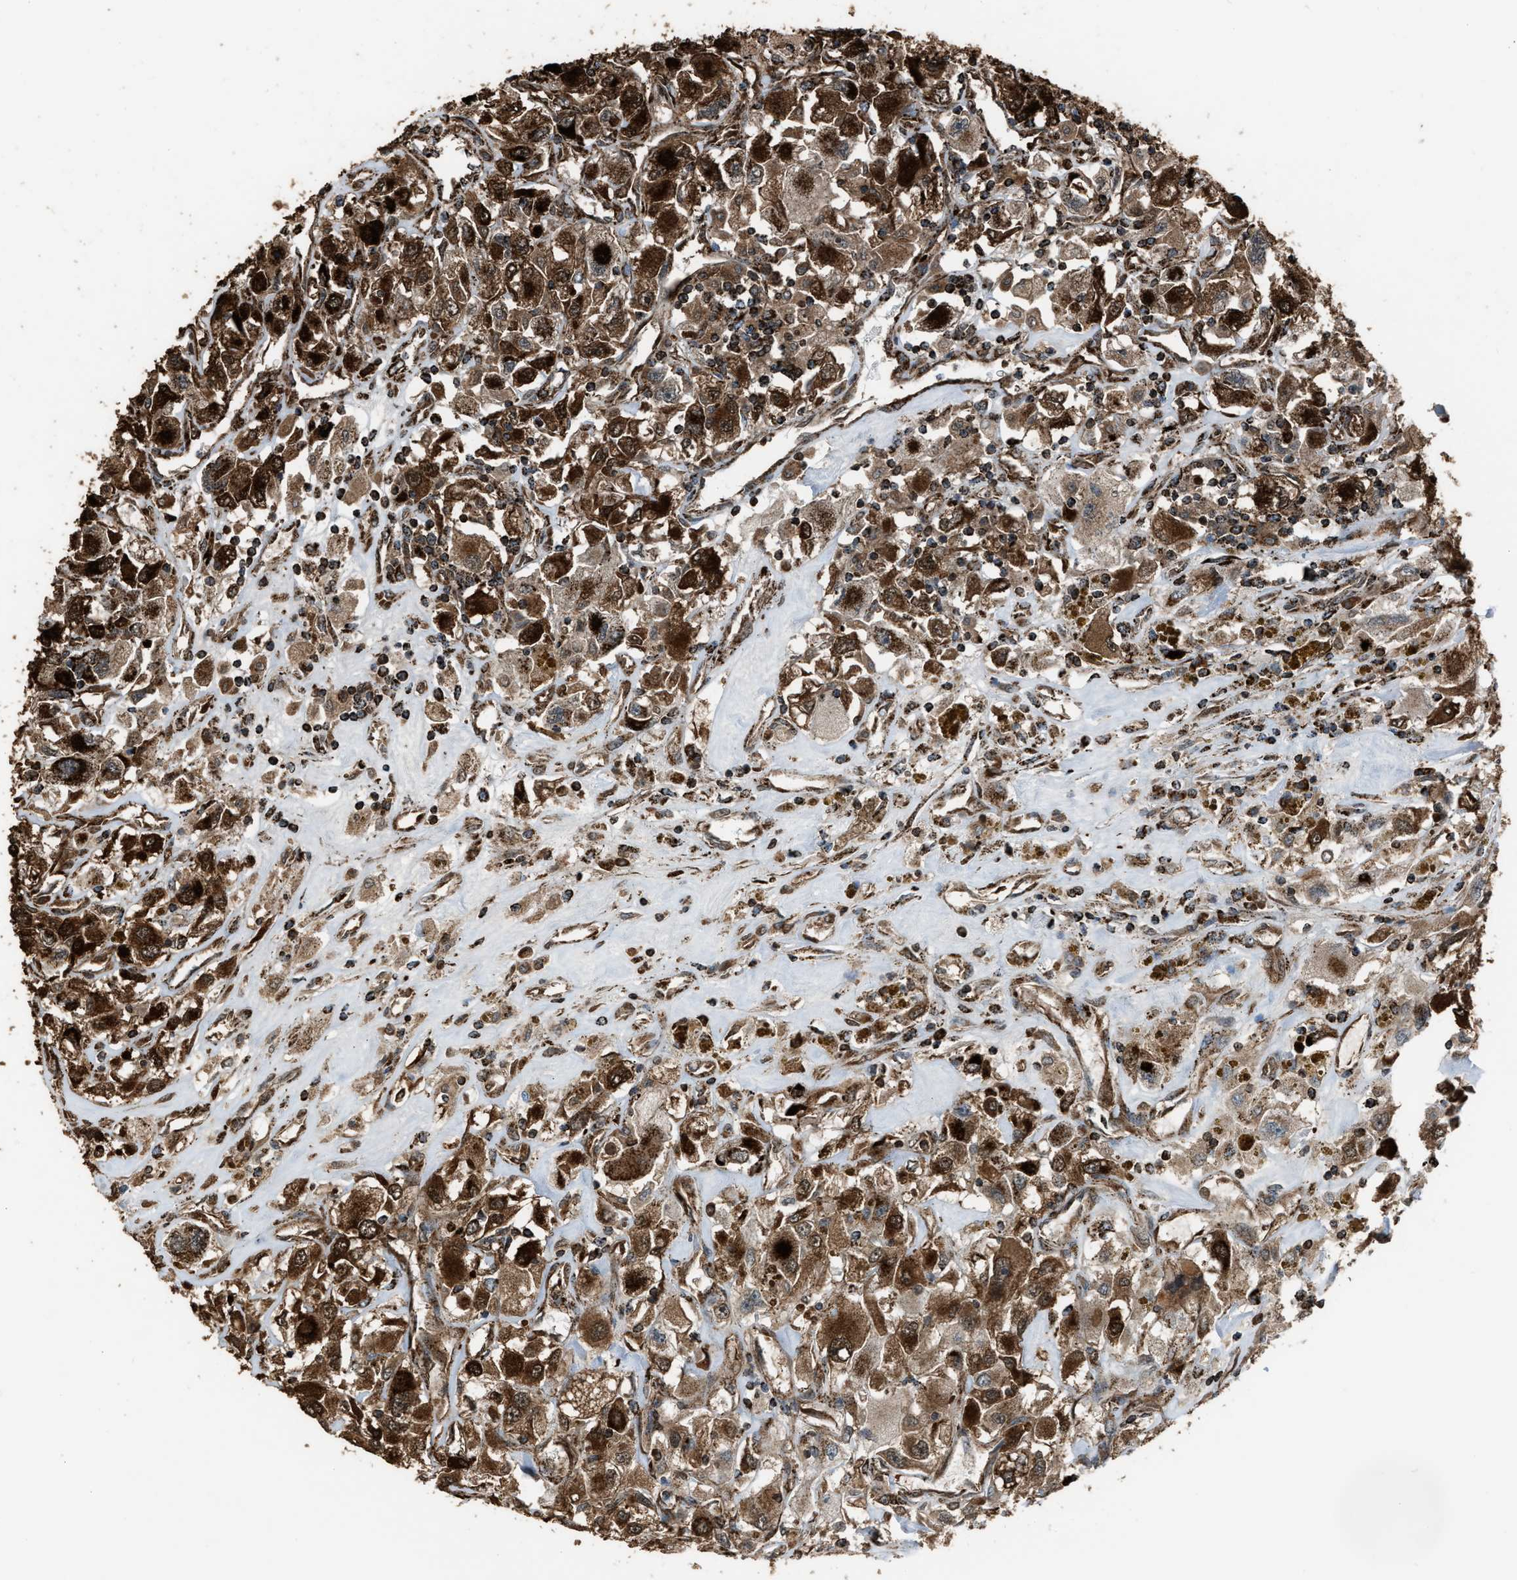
{"staining": {"intensity": "strong", "quantity": ">75%", "location": "cytoplasmic/membranous"}, "tissue": "renal cancer", "cell_type": "Tumor cells", "image_type": "cancer", "snomed": [{"axis": "morphology", "description": "Adenocarcinoma, NOS"}, {"axis": "topography", "description": "Kidney"}], "caption": "The immunohistochemical stain highlights strong cytoplasmic/membranous expression in tumor cells of renal cancer (adenocarcinoma) tissue. (DAB IHC with brightfield microscopy, high magnification).", "gene": "MDH2", "patient": {"sex": "female", "age": 52}}